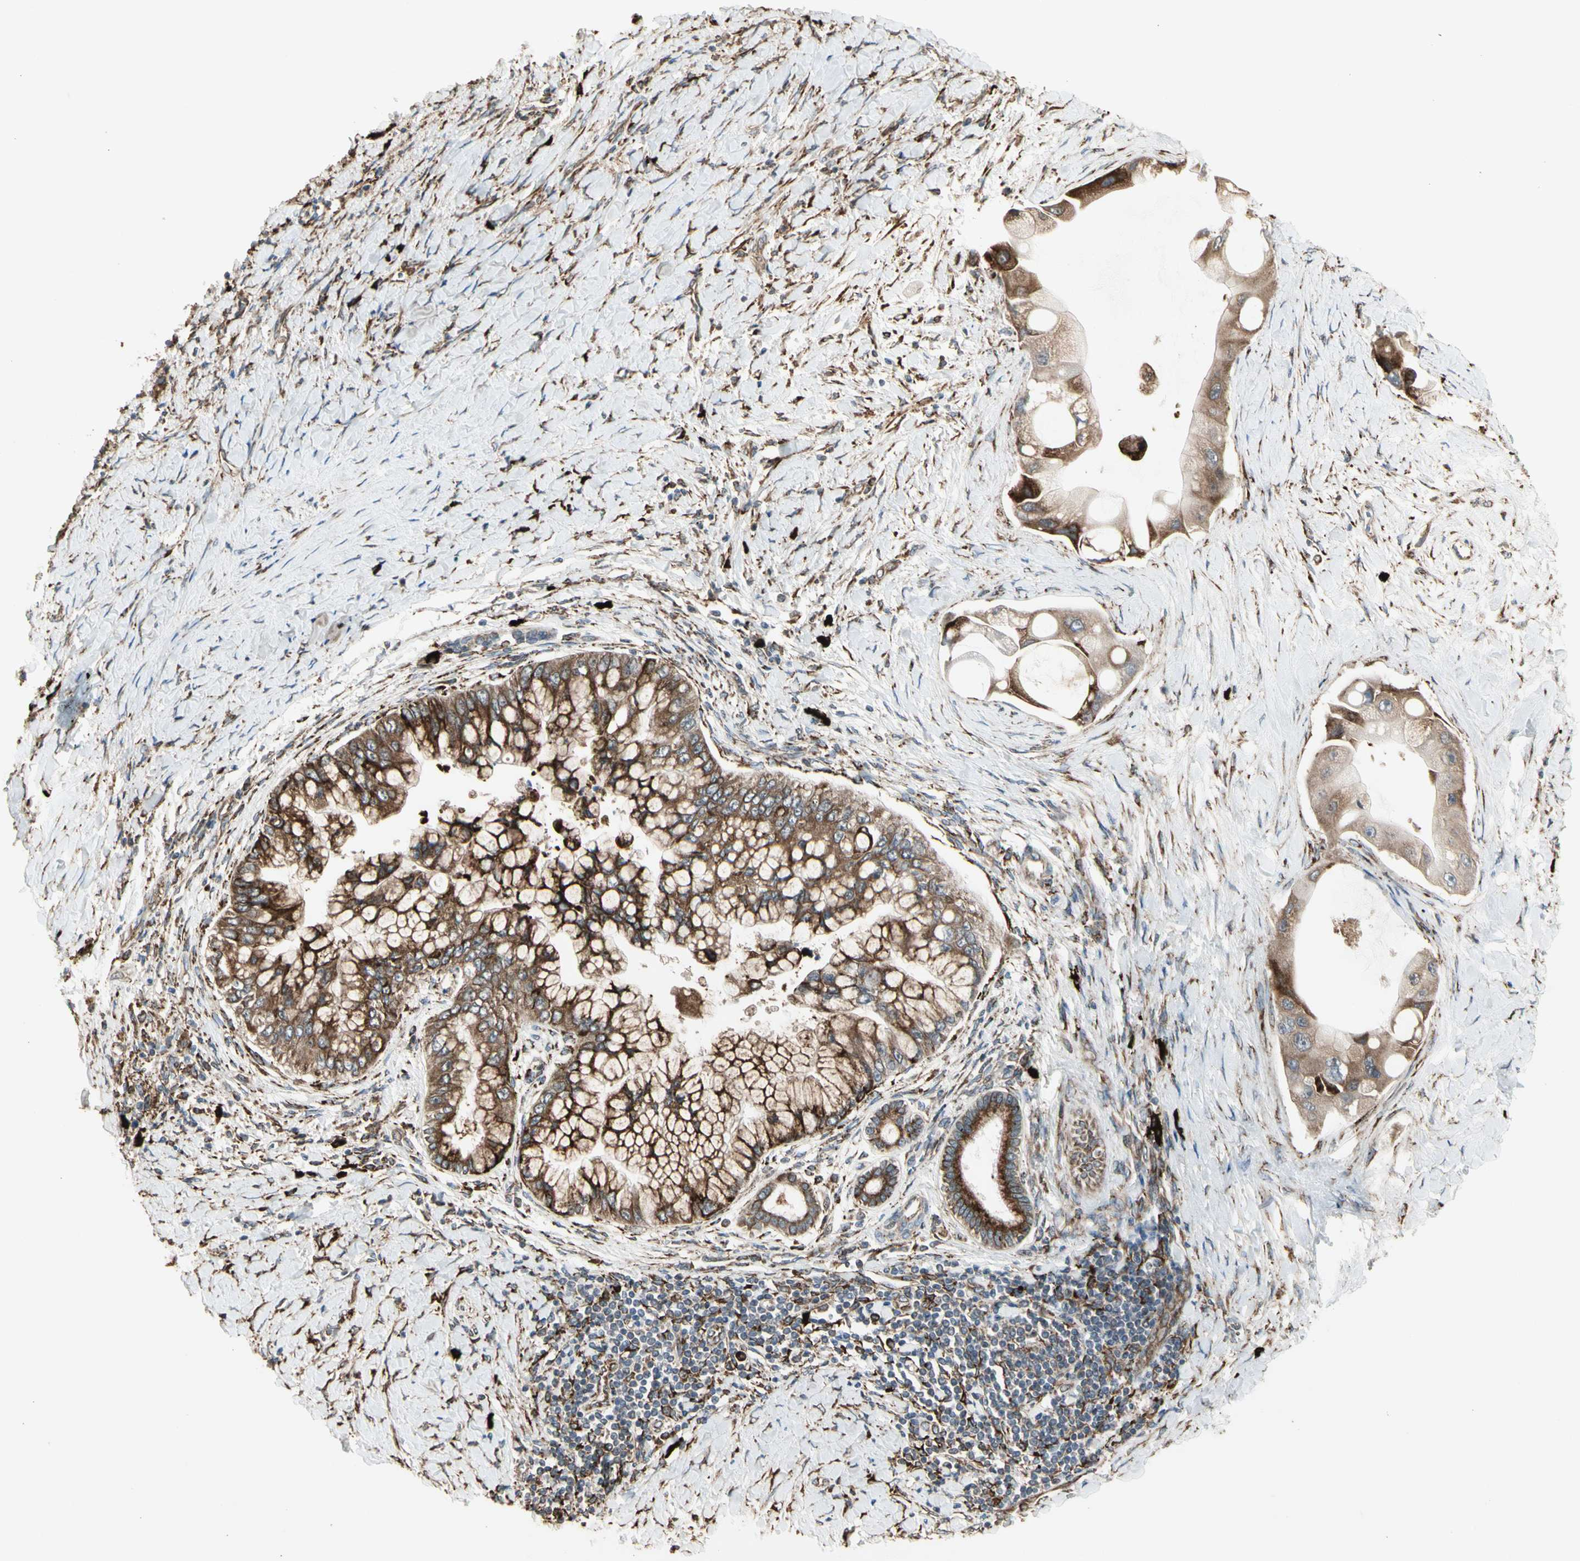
{"staining": {"intensity": "strong", "quantity": ">75%", "location": "cytoplasmic/membranous"}, "tissue": "liver cancer", "cell_type": "Tumor cells", "image_type": "cancer", "snomed": [{"axis": "morphology", "description": "Normal tissue, NOS"}, {"axis": "morphology", "description": "Cholangiocarcinoma"}, {"axis": "topography", "description": "Liver"}, {"axis": "topography", "description": "Peripheral nerve tissue"}], "caption": "Immunohistochemical staining of cholangiocarcinoma (liver) displays high levels of strong cytoplasmic/membranous expression in about >75% of tumor cells.", "gene": "HSP90B1", "patient": {"sex": "male", "age": 50}}